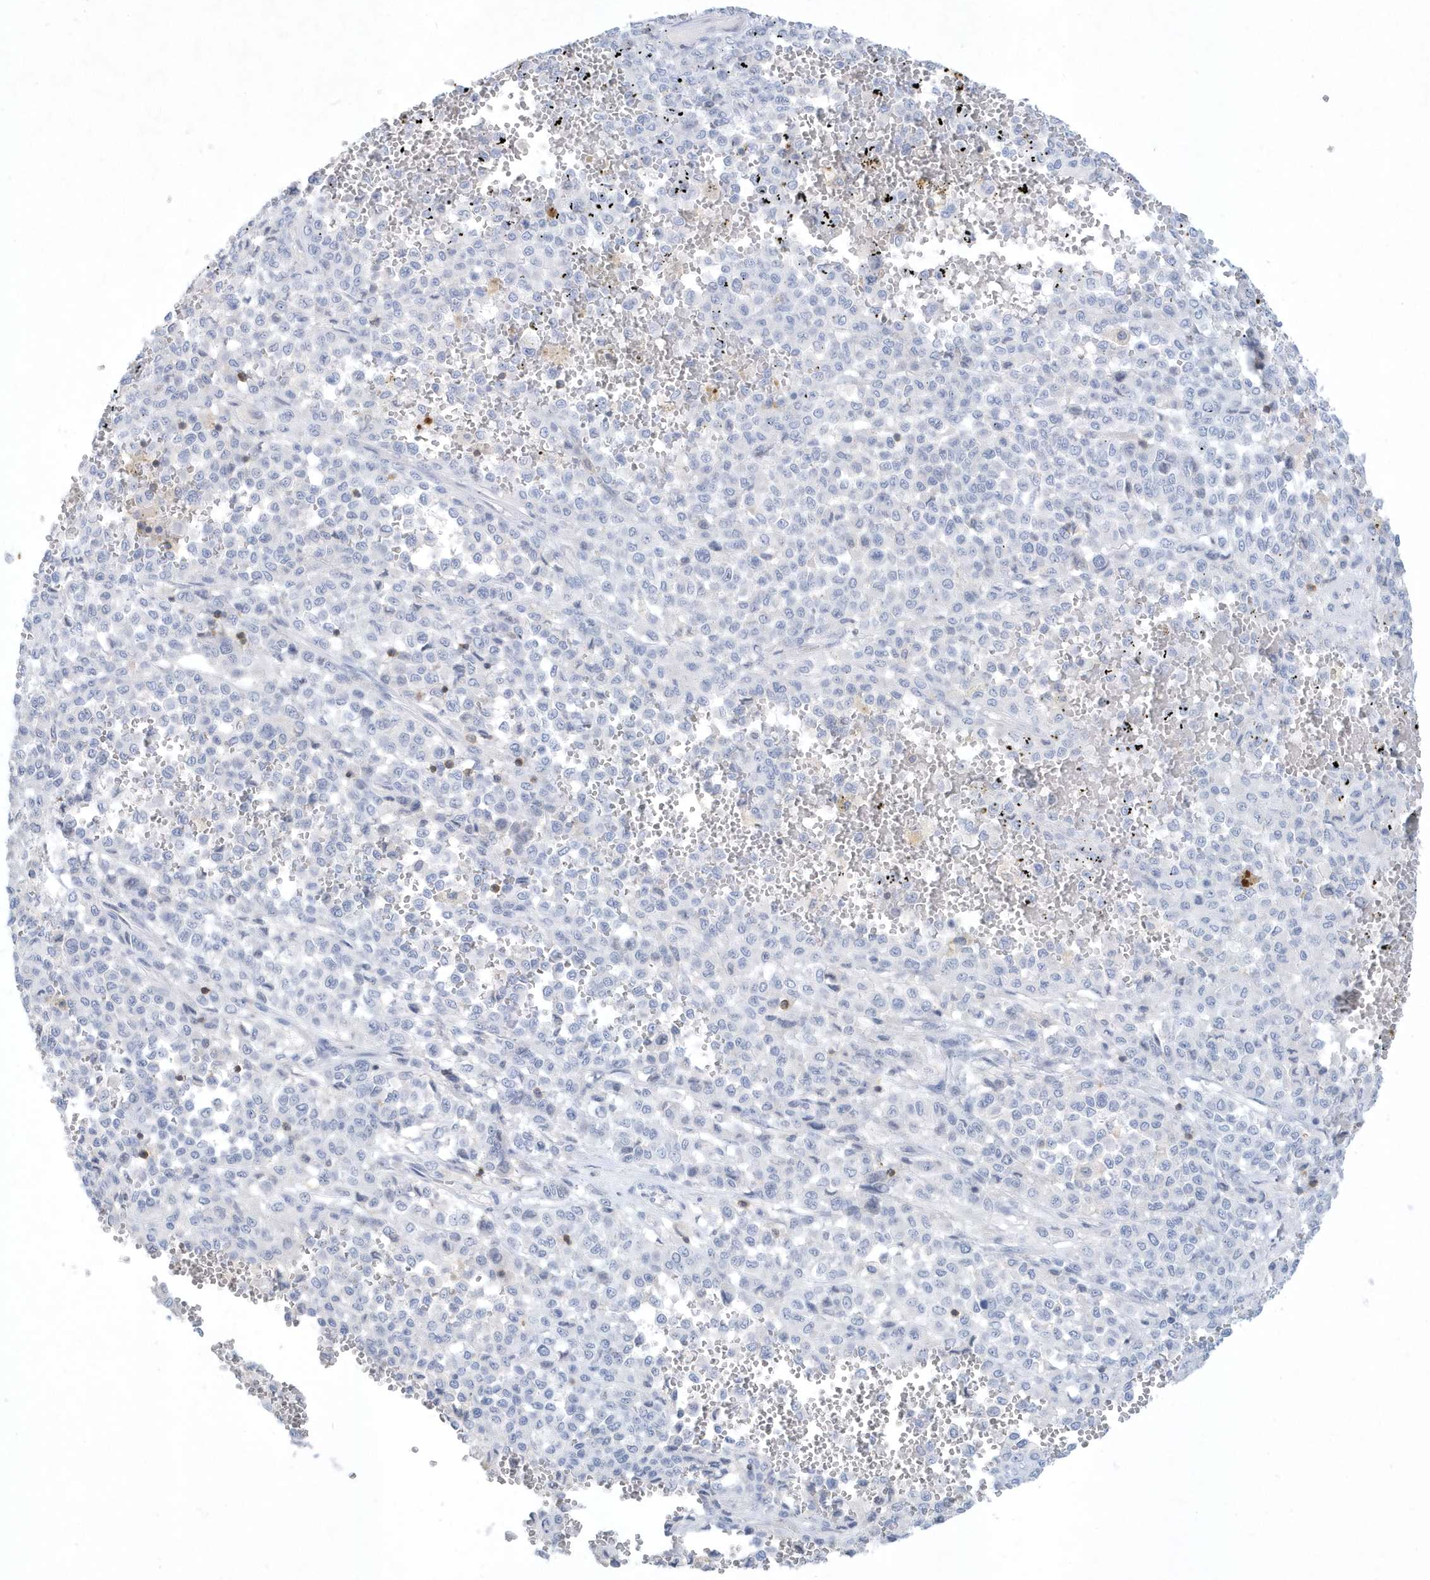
{"staining": {"intensity": "negative", "quantity": "none", "location": "none"}, "tissue": "melanoma", "cell_type": "Tumor cells", "image_type": "cancer", "snomed": [{"axis": "morphology", "description": "Malignant melanoma, Metastatic site"}, {"axis": "topography", "description": "Pancreas"}], "caption": "High power microscopy histopathology image of an immunohistochemistry (IHC) histopathology image of melanoma, revealing no significant positivity in tumor cells.", "gene": "PSD4", "patient": {"sex": "female", "age": 30}}